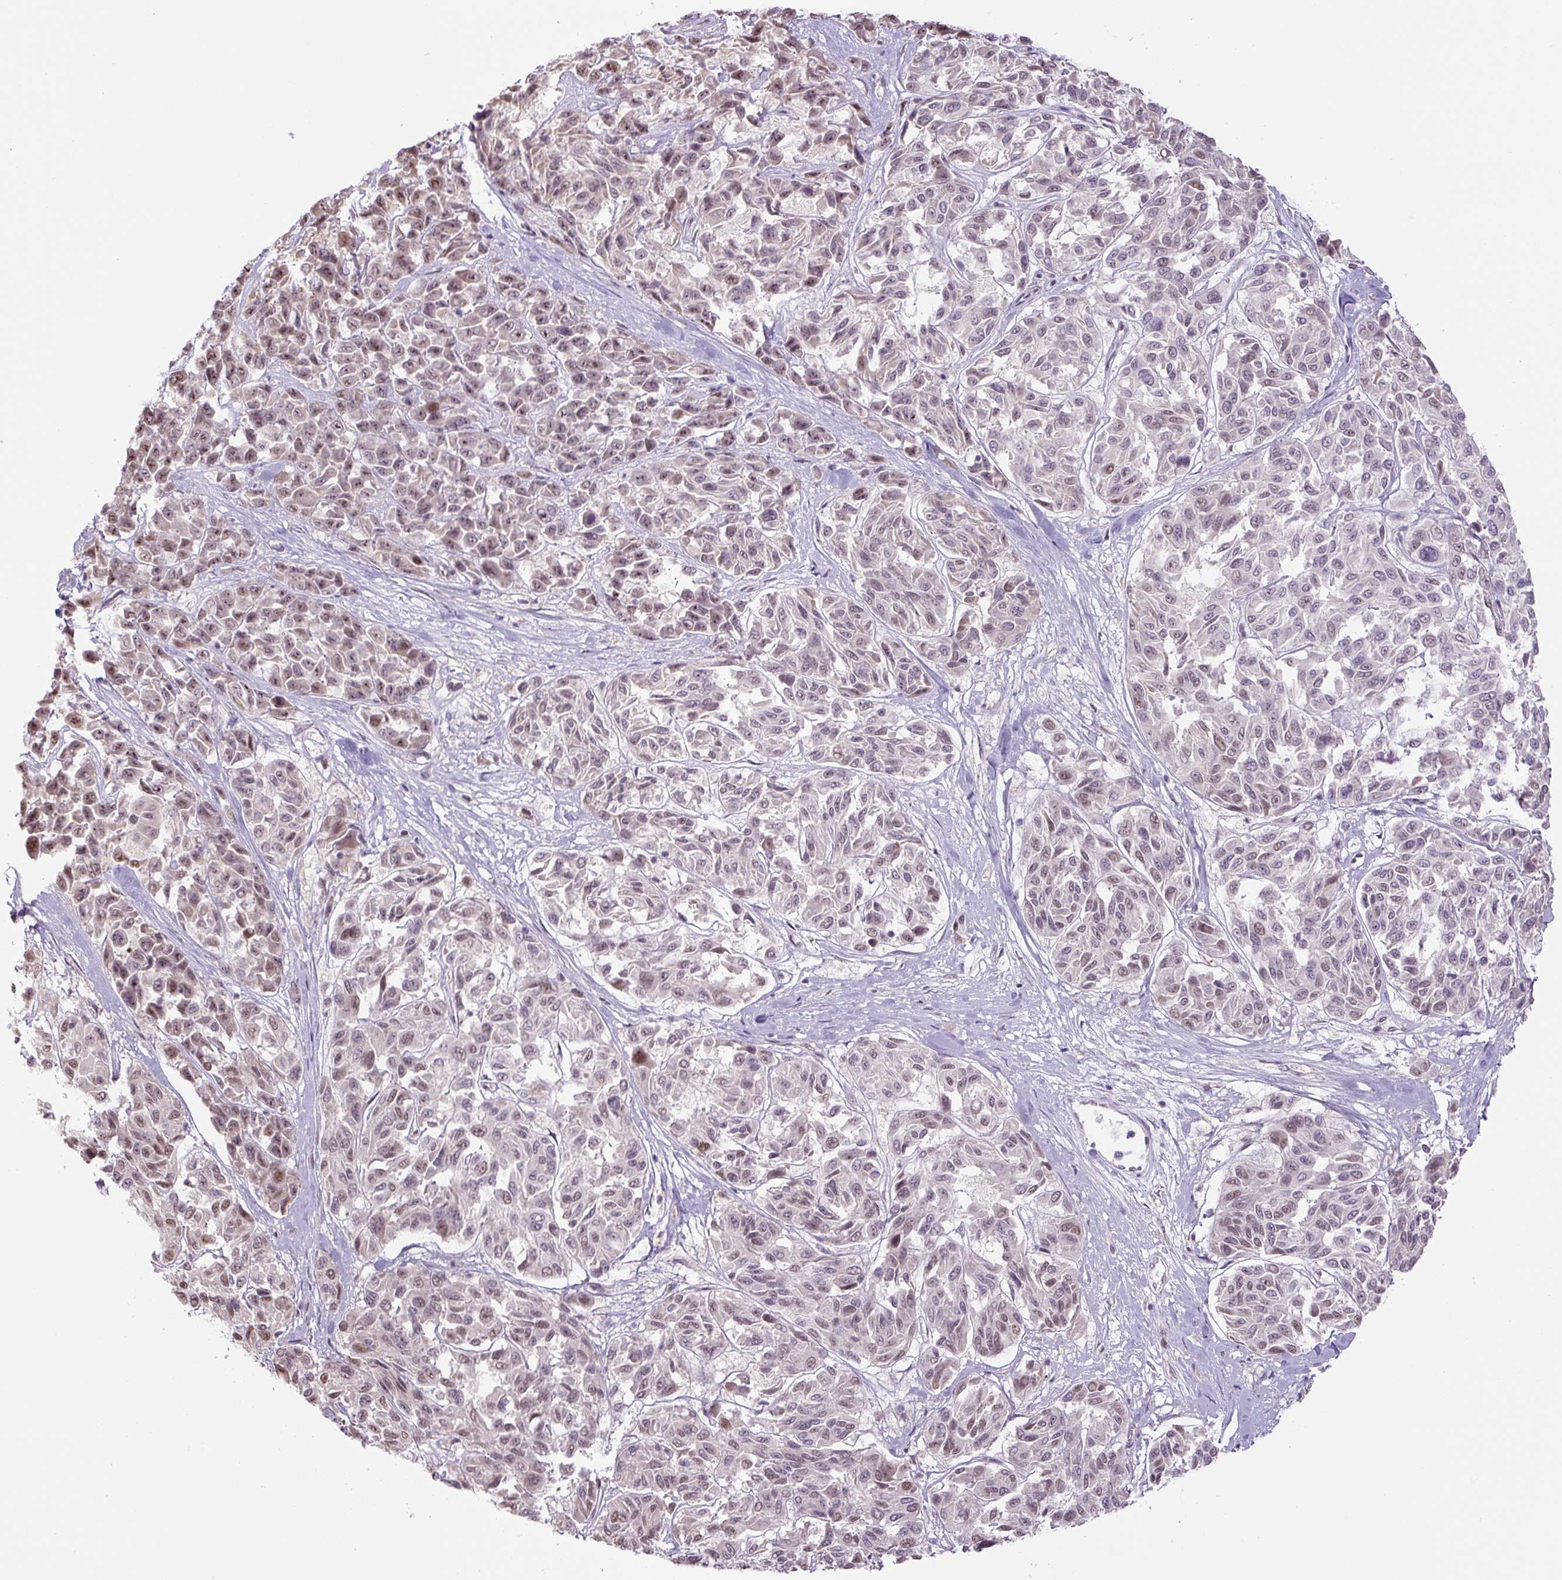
{"staining": {"intensity": "moderate", "quantity": "25%-75%", "location": "nuclear"}, "tissue": "melanoma", "cell_type": "Tumor cells", "image_type": "cancer", "snomed": [{"axis": "morphology", "description": "Malignant melanoma, NOS"}, {"axis": "topography", "description": "Skin"}], "caption": "Immunohistochemistry of melanoma displays medium levels of moderate nuclear expression in approximately 25%-75% of tumor cells.", "gene": "TCFL5", "patient": {"sex": "female", "age": 66}}